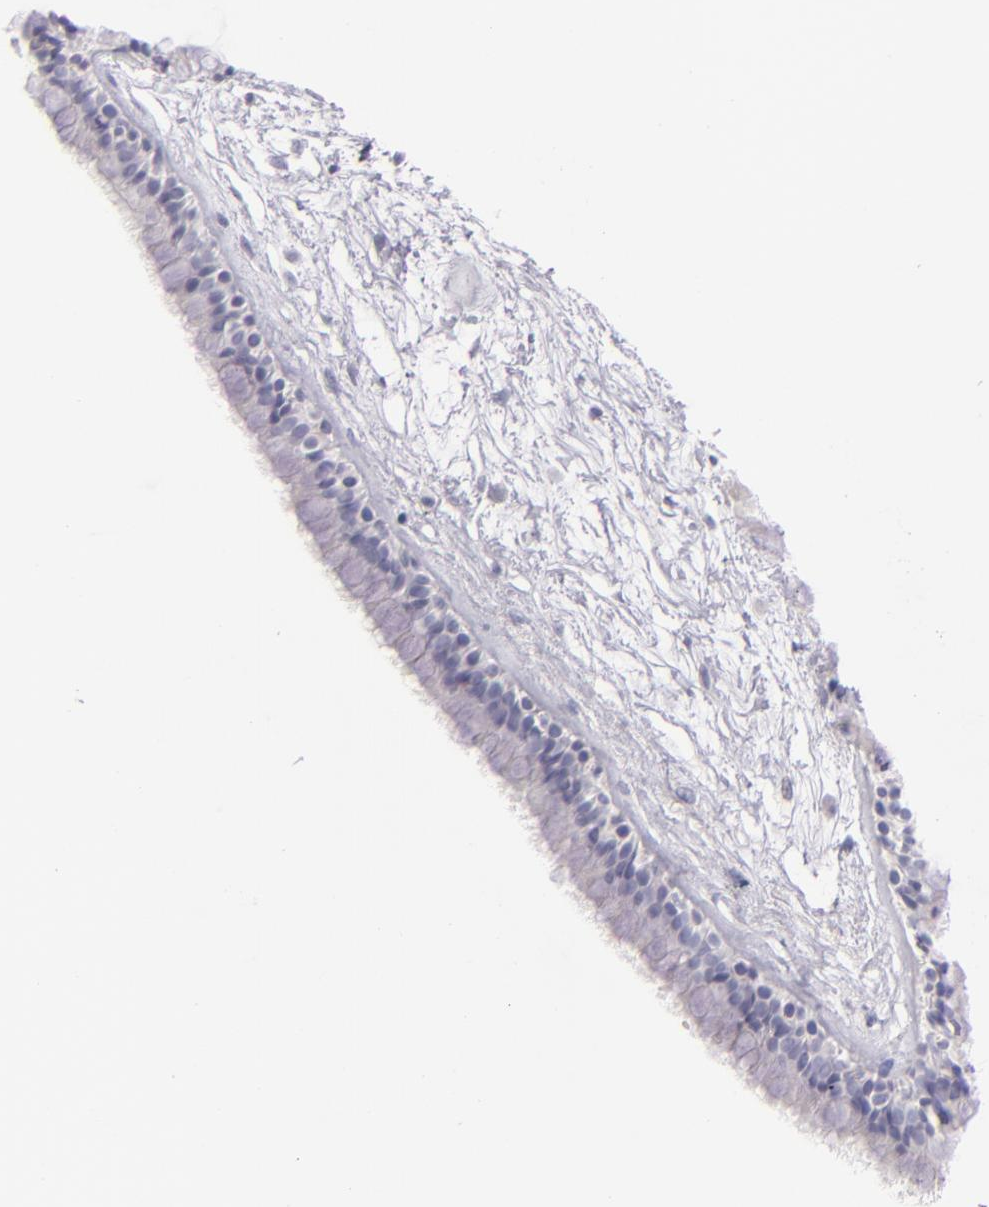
{"staining": {"intensity": "negative", "quantity": "none", "location": "none"}, "tissue": "nasopharynx", "cell_type": "Respiratory epithelial cells", "image_type": "normal", "snomed": [{"axis": "morphology", "description": "Normal tissue, NOS"}, {"axis": "morphology", "description": "Inflammation, NOS"}, {"axis": "topography", "description": "Nasopharynx"}], "caption": "IHC image of normal human nasopharynx stained for a protein (brown), which reveals no staining in respiratory epithelial cells.", "gene": "FABP1", "patient": {"sex": "male", "age": 48}}